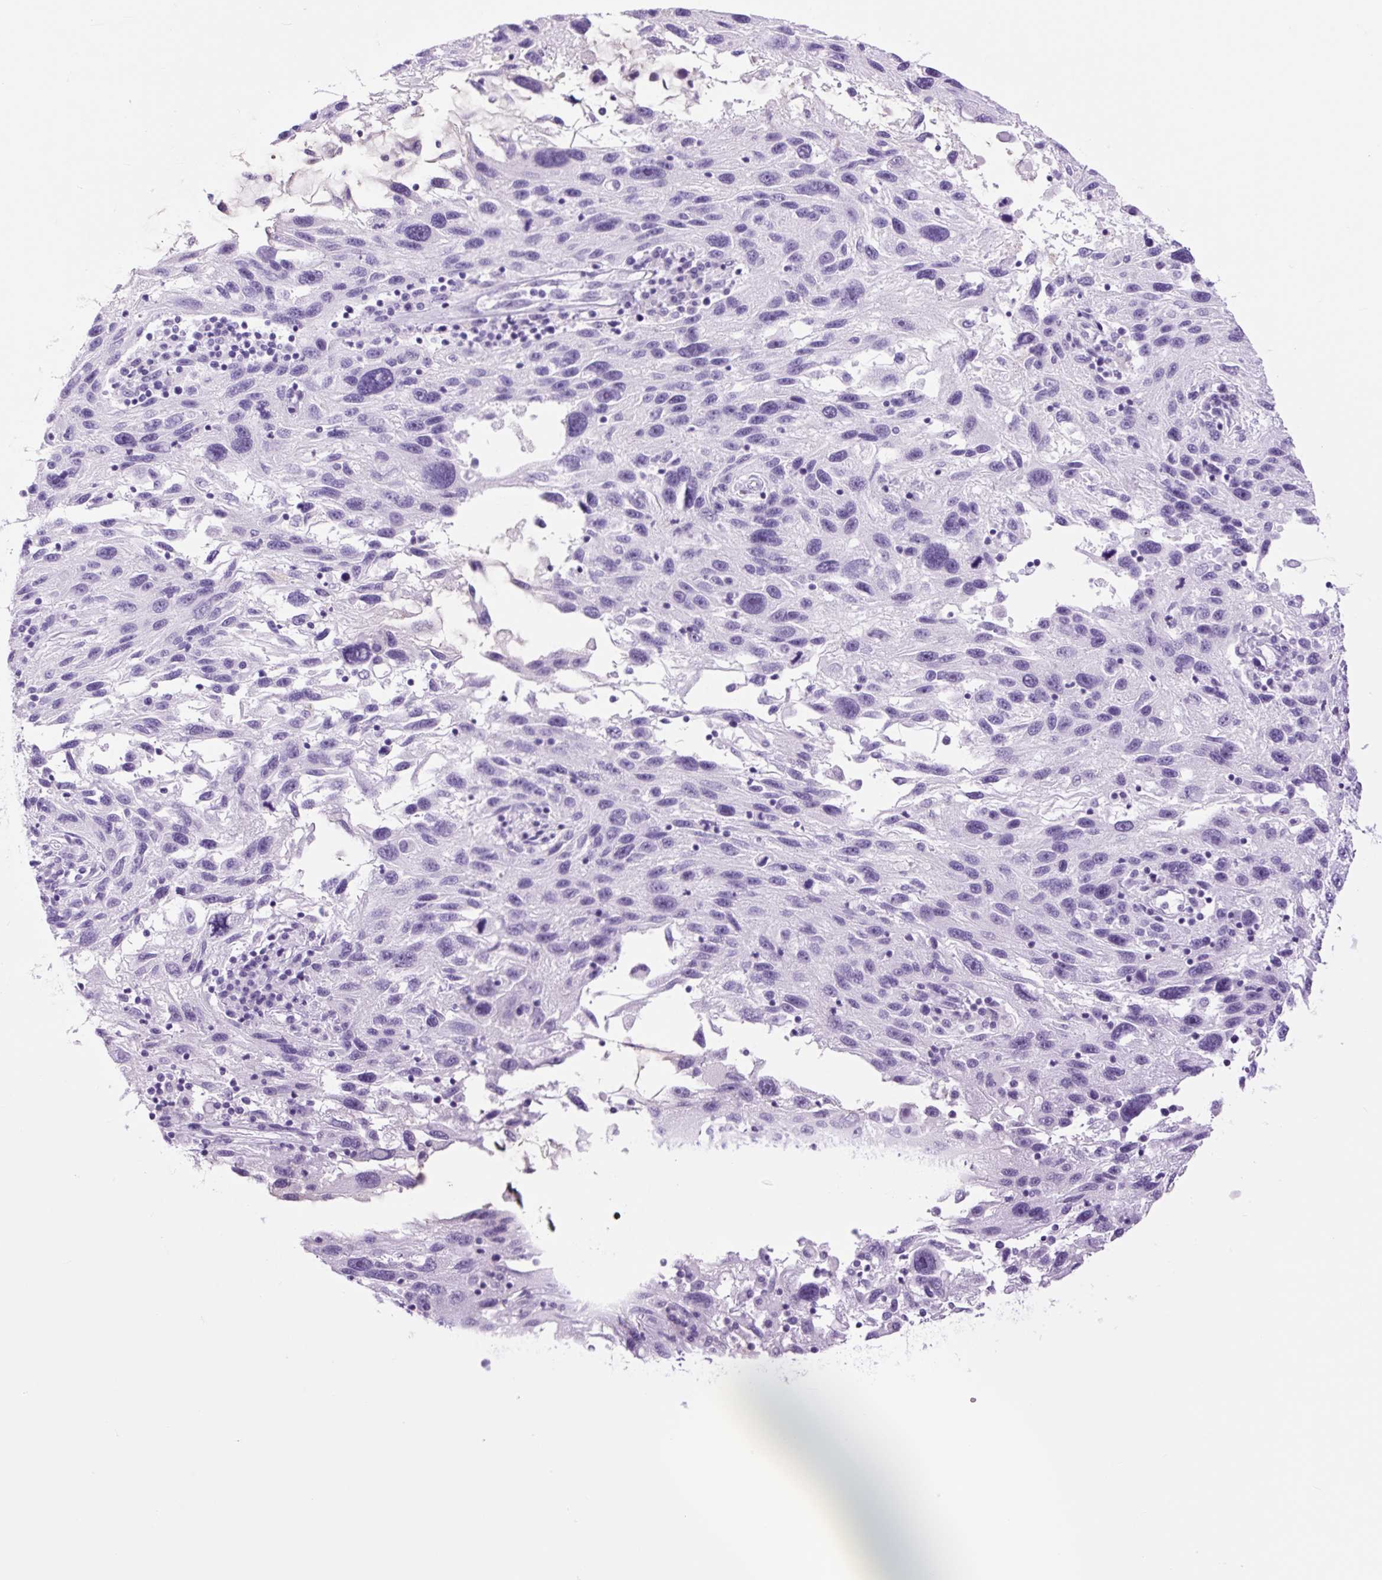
{"staining": {"intensity": "negative", "quantity": "none", "location": "none"}, "tissue": "melanoma", "cell_type": "Tumor cells", "image_type": "cancer", "snomed": [{"axis": "morphology", "description": "Malignant melanoma, NOS"}, {"axis": "topography", "description": "Skin"}], "caption": "This is an immunohistochemistry (IHC) photomicrograph of human malignant melanoma. There is no staining in tumor cells.", "gene": "TFF2", "patient": {"sex": "male", "age": 53}}